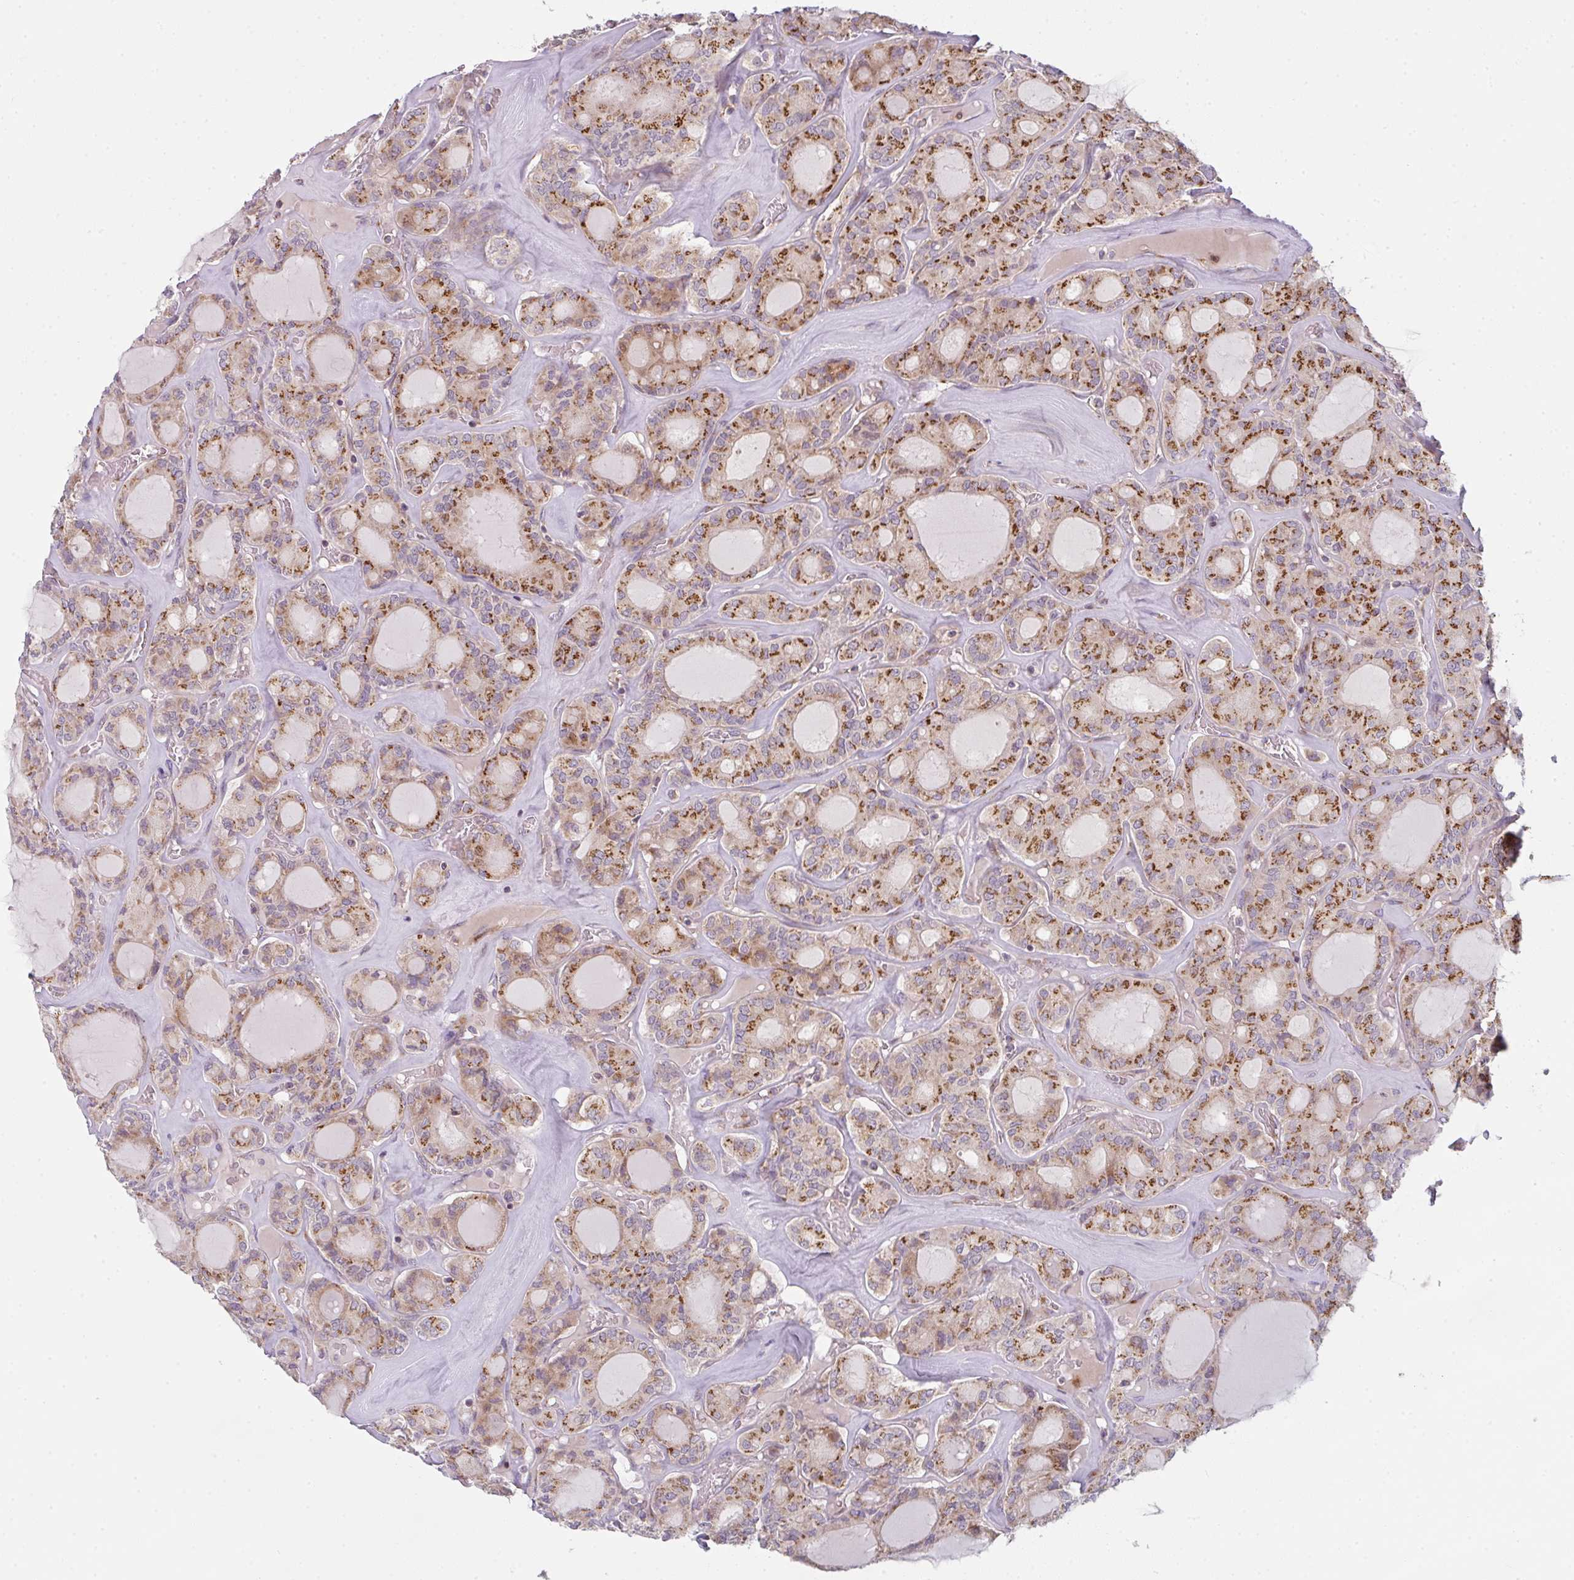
{"staining": {"intensity": "strong", "quantity": "25%-75%", "location": "cytoplasmic/membranous"}, "tissue": "thyroid cancer", "cell_type": "Tumor cells", "image_type": "cancer", "snomed": [{"axis": "morphology", "description": "Papillary adenocarcinoma, NOS"}, {"axis": "topography", "description": "Thyroid gland"}], "caption": "DAB immunohistochemical staining of human thyroid cancer (papillary adenocarcinoma) shows strong cytoplasmic/membranous protein positivity in about 25%-75% of tumor cells. (Stains: DAB (3,3'-diaminobenzidine) in brown, nuclei in blue, Microscopy: brightfield microscopy at high magnification).", "gene": "GVQW3", "patient": {"sex": "male", "age": 87}}